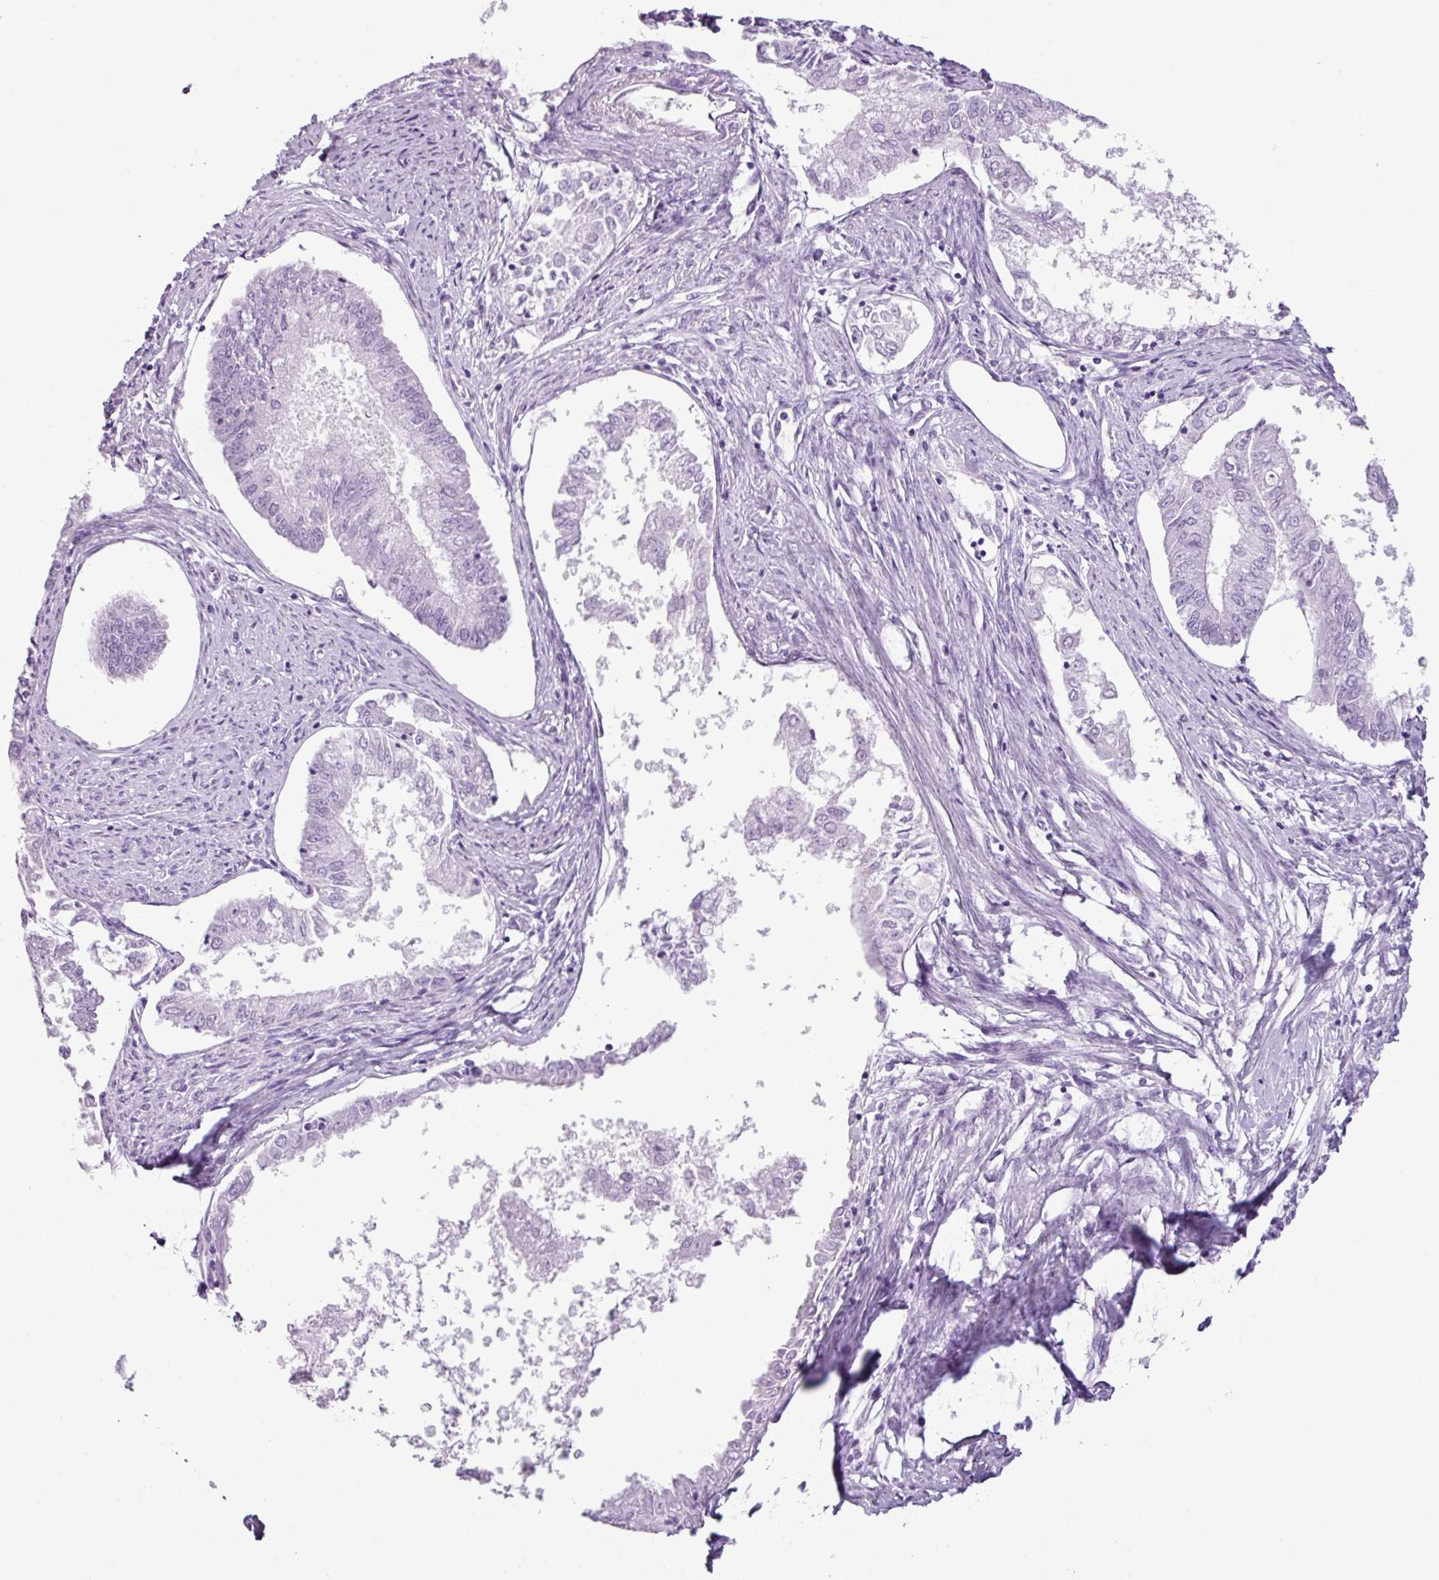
{"staining": {"intensity": "negative", "quantity": "none", "location": "none"}, "tissue": "endometrial cancer", "cell_type": "Tumor cells", "image_type": "cancer", "snomed": [{"axis": "morphology", "description": "Adenocarcinoma, NOS"}, {"axis": "topography", "description": "Endometrium"}], "caption": "Immunohistochemistry micrograph of neoplastic tissue: adenocarcinoma (endometrial) stained with DAB (3,3'-diaminobenzidine) reveals no significant protein positivity in tumor cells.", "gene": "SCT", "patient": {"sex": "female", "age": 76}}